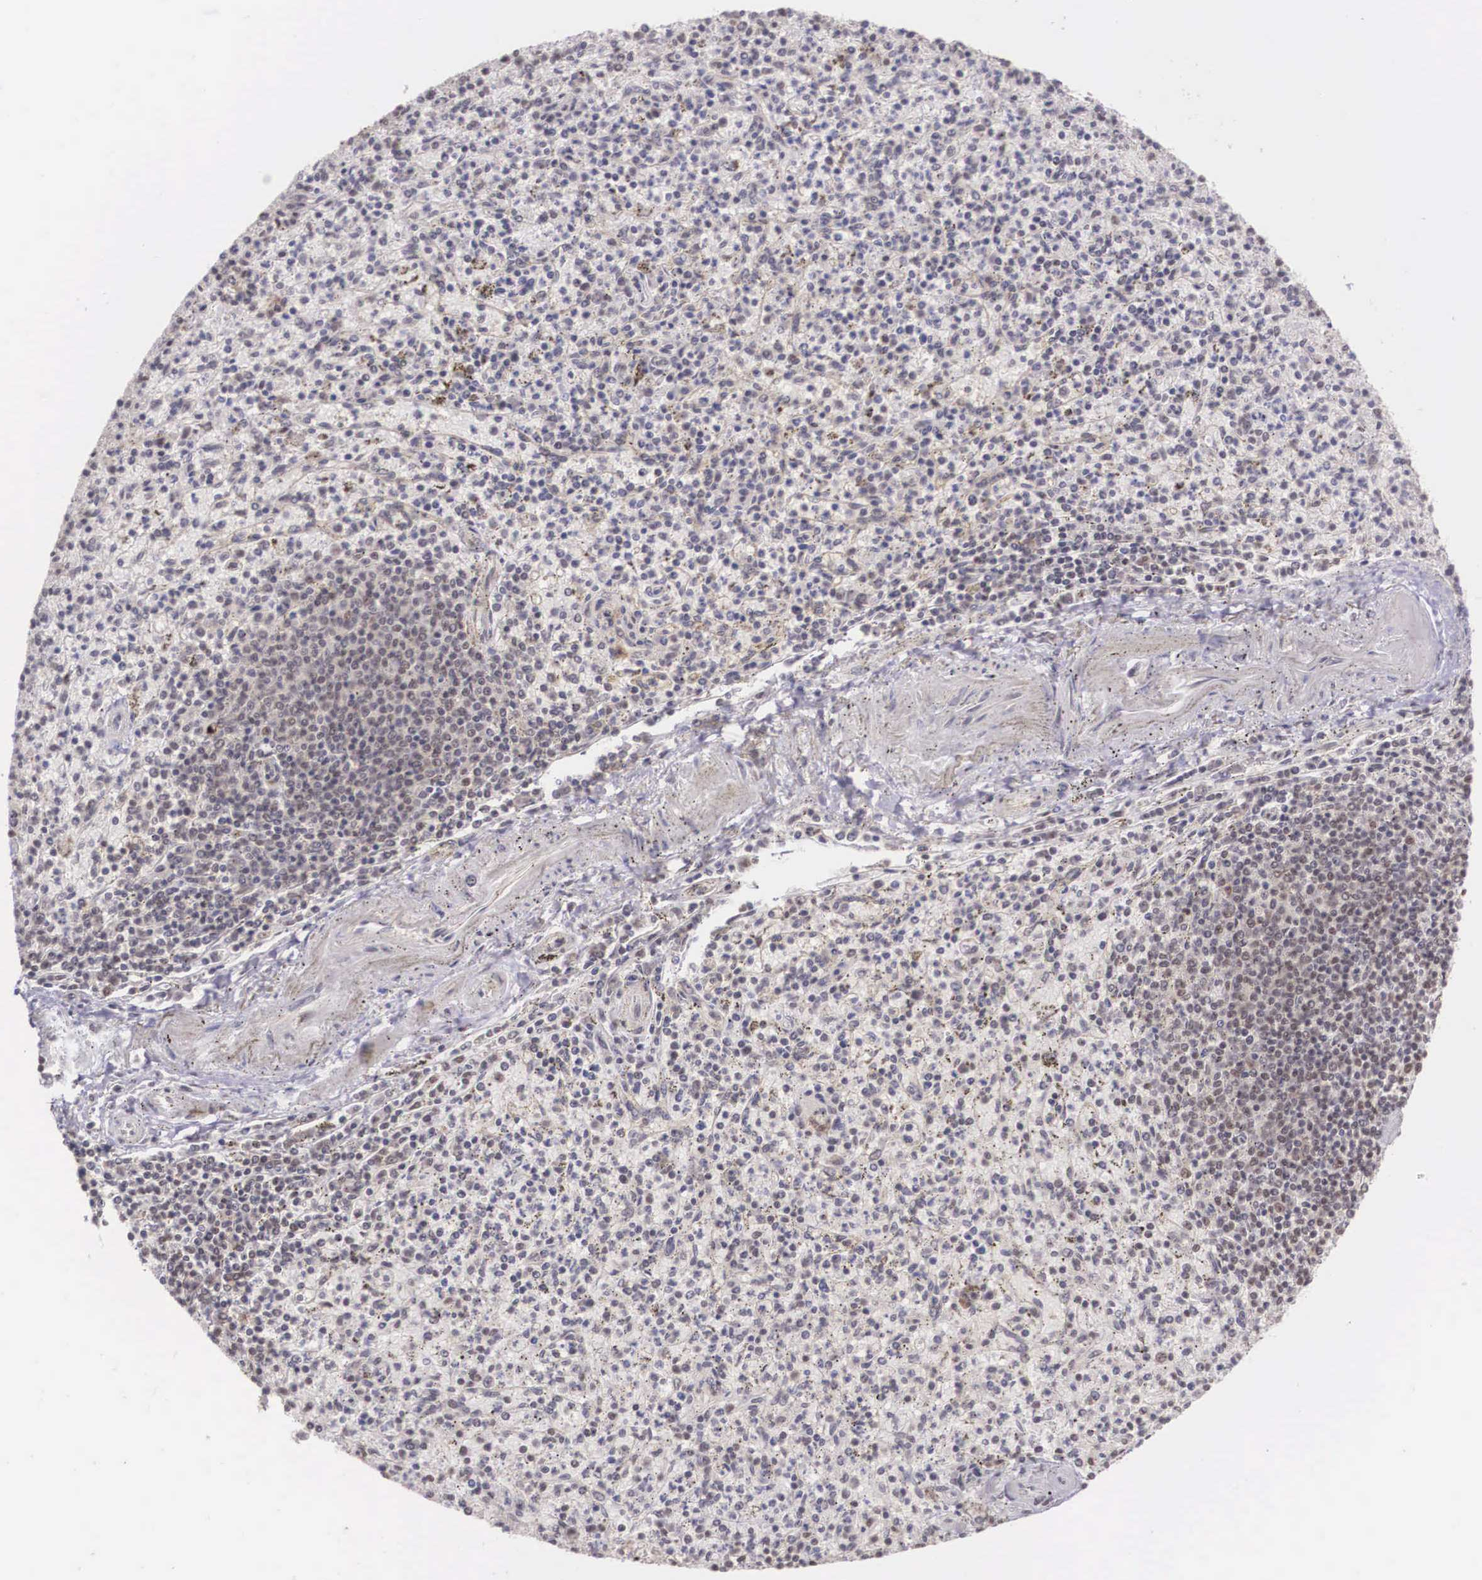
{"staining": {"intensity": "moderate", "quantity": ">75%", "location": "nuclear"}, "tissue": "spleen", "cell_type": "Cells in red pulp", "image_type": "normal", "snomed": [{"axis": "morphology", "description": "Normal tissue, NOS"}, {"axis": "topography", "description": "Spleen"}], "caption": "An IHC photomicrograph of normal tissue is shown. Protein staining in brown highlights moderate nuclear positivity in spleen within cells in red pulp. The staining is performed using DAB brown chromogen to label protein expression. The nuclei are counter-stained blue using hematoxylin.", "gene": "POLR2F", "patient": {"sex": "male", "age": 72}}